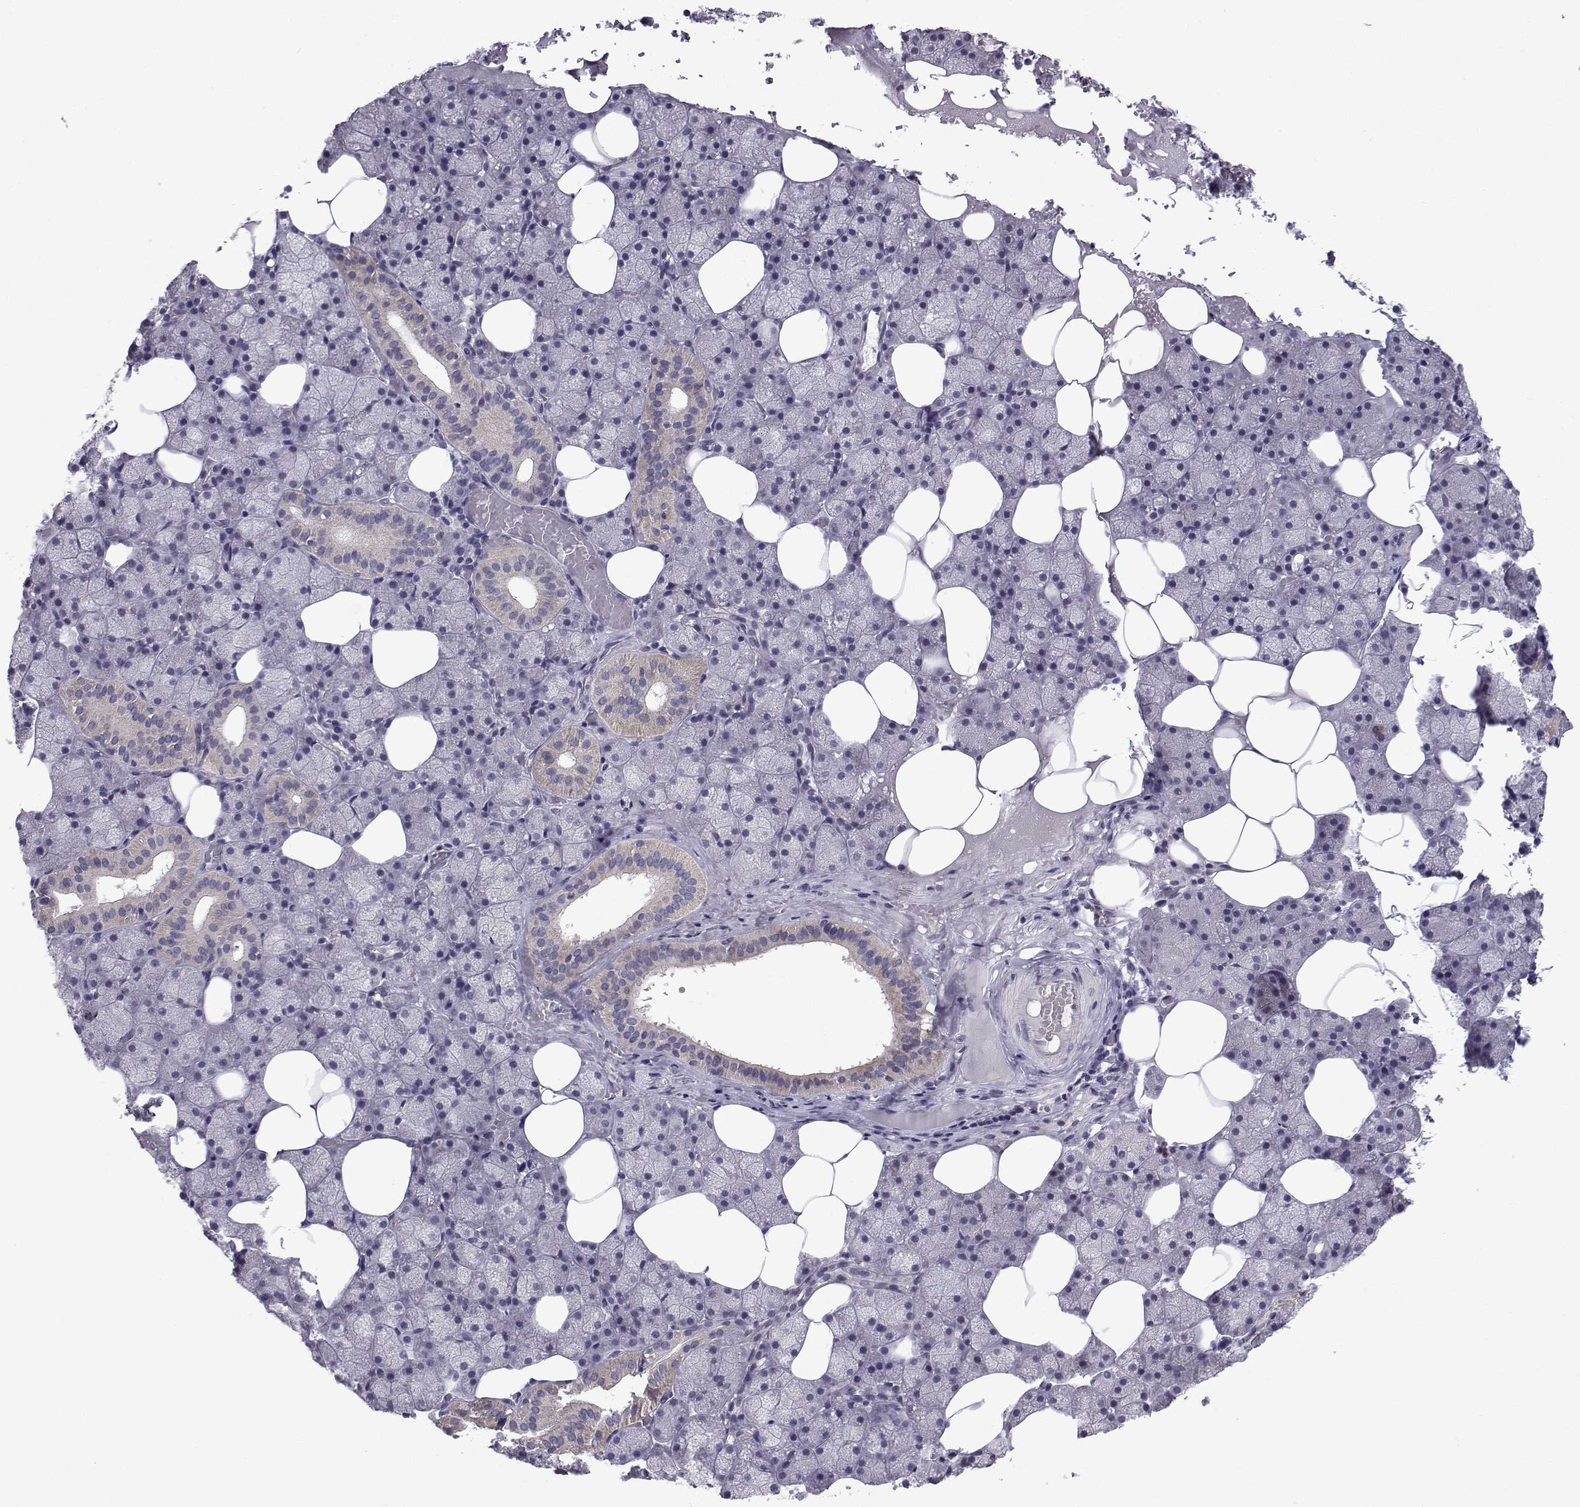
{"staining": {"intensity": "moderate", "quantity": "<25%", "location": "cytoplasmic/membranous"}, "tissue": "salivary gland", "cell_type": "Glandular cells", "image_type": "normal", "snomed": [{"axis": "morphology", "description": "Normal tissue, NOS"}, {"axis": "topography", "description": "Salivary gland"}], "caption": "DAB (3,3'-diaminobenzidine) immunohistochemical staining of normal human salivary gland reveals moderate cytoplasmic/membranous protein positivity in approximately <25% of glandular cells. Immunohistochemistry stains the protein of interest in brown and the nuclei are stained blue.", "gene": "PEX5L", "patient": {"sex": "male", "age": 38}}